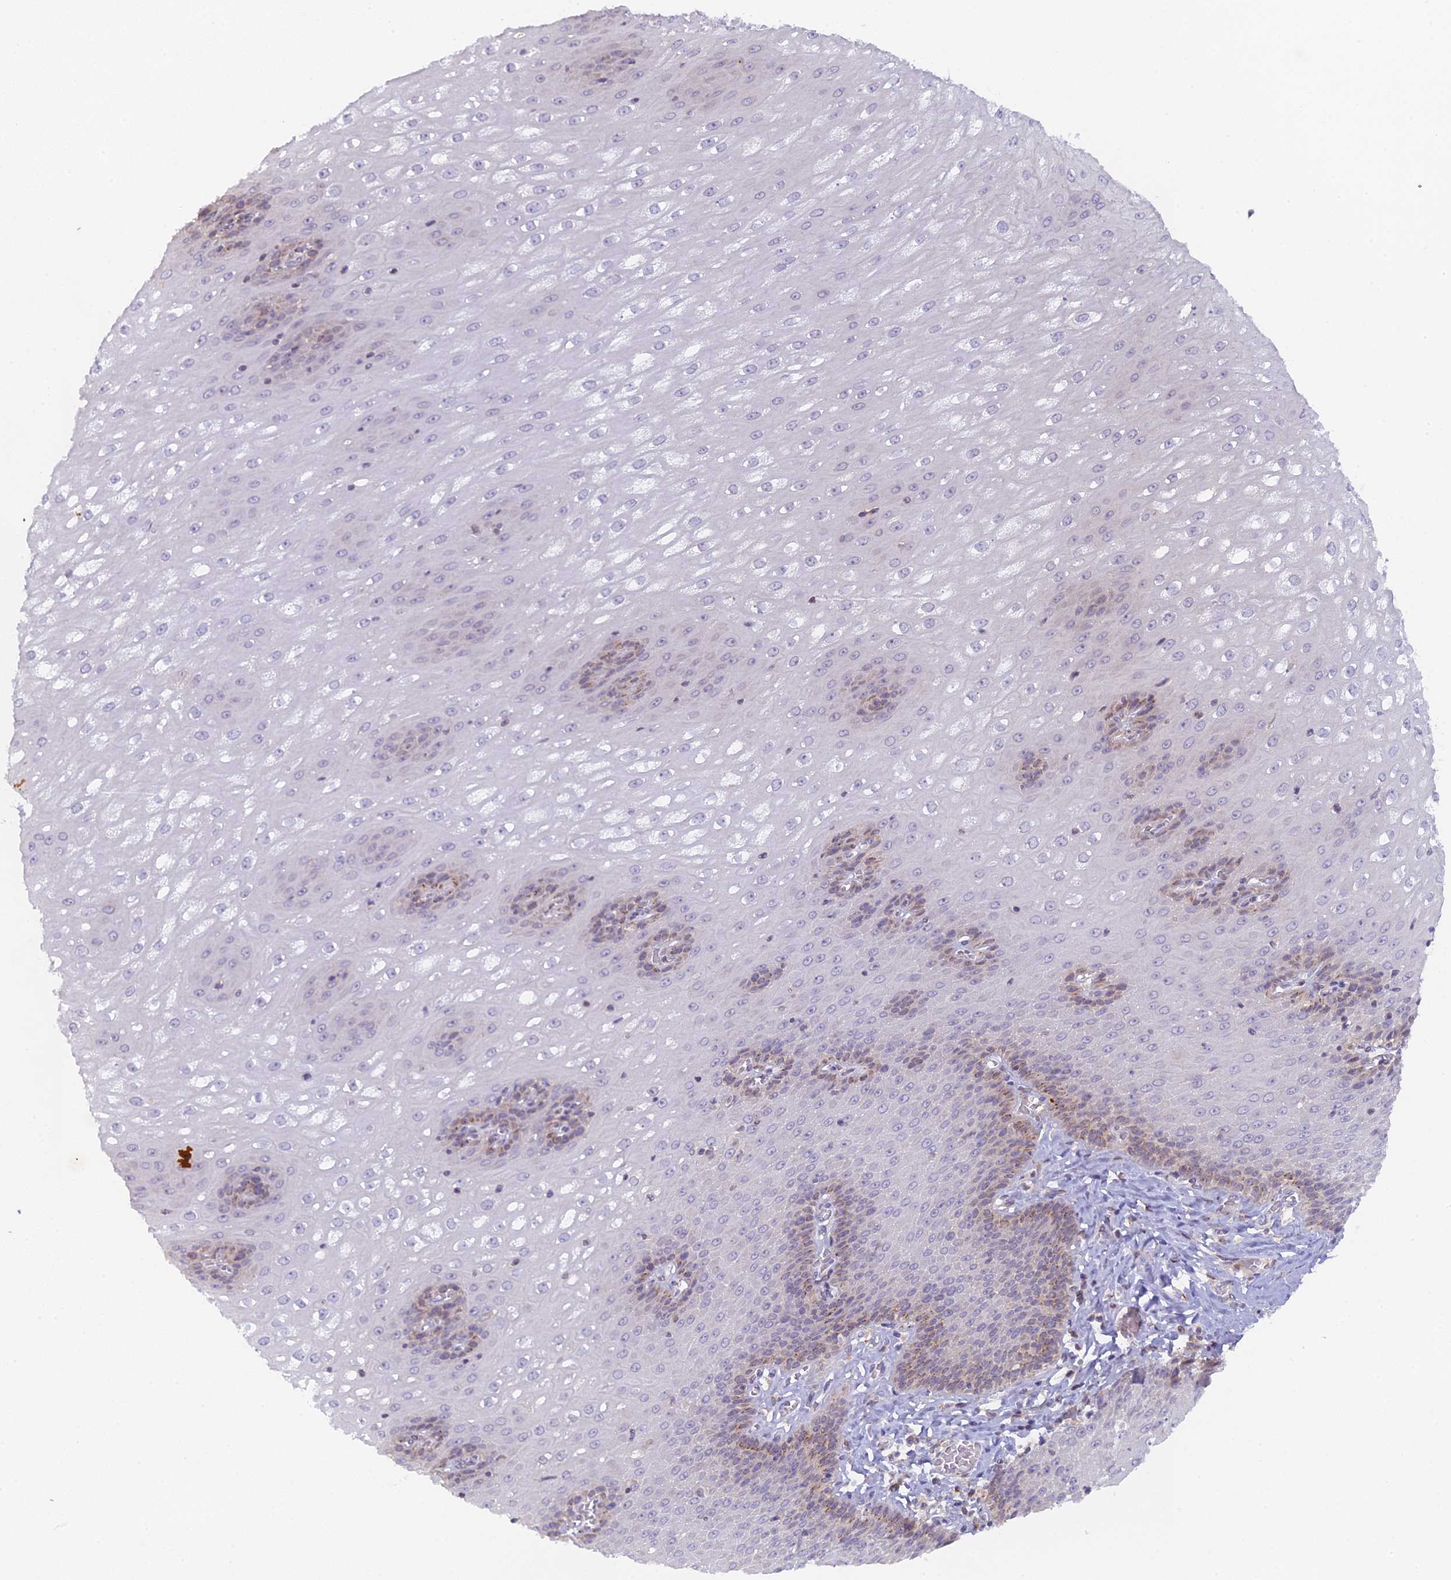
{"staining": {"intensity": "moderate", "quantity": "25%-75%", "location": "cytoplasmic/membranous"}, "tissue": "esophagus", "cell_type": "Squamous epithelial cells", "image_type": "normal", "snomed": [{"axis": "morphology", "description": "Normal tissue, NOS"}, {"axis": "topography", "description": "Esophagus"}], "caption": "A micrograph showing moderate cytoplasmic/membranous positivity in approximately 25%-75% of squamous epithelial cells in benign esophagus, as visualized by brown immunohistochemical staining.", "gene": "SNX17", "patient": {"sex": "male", "age": 60}}